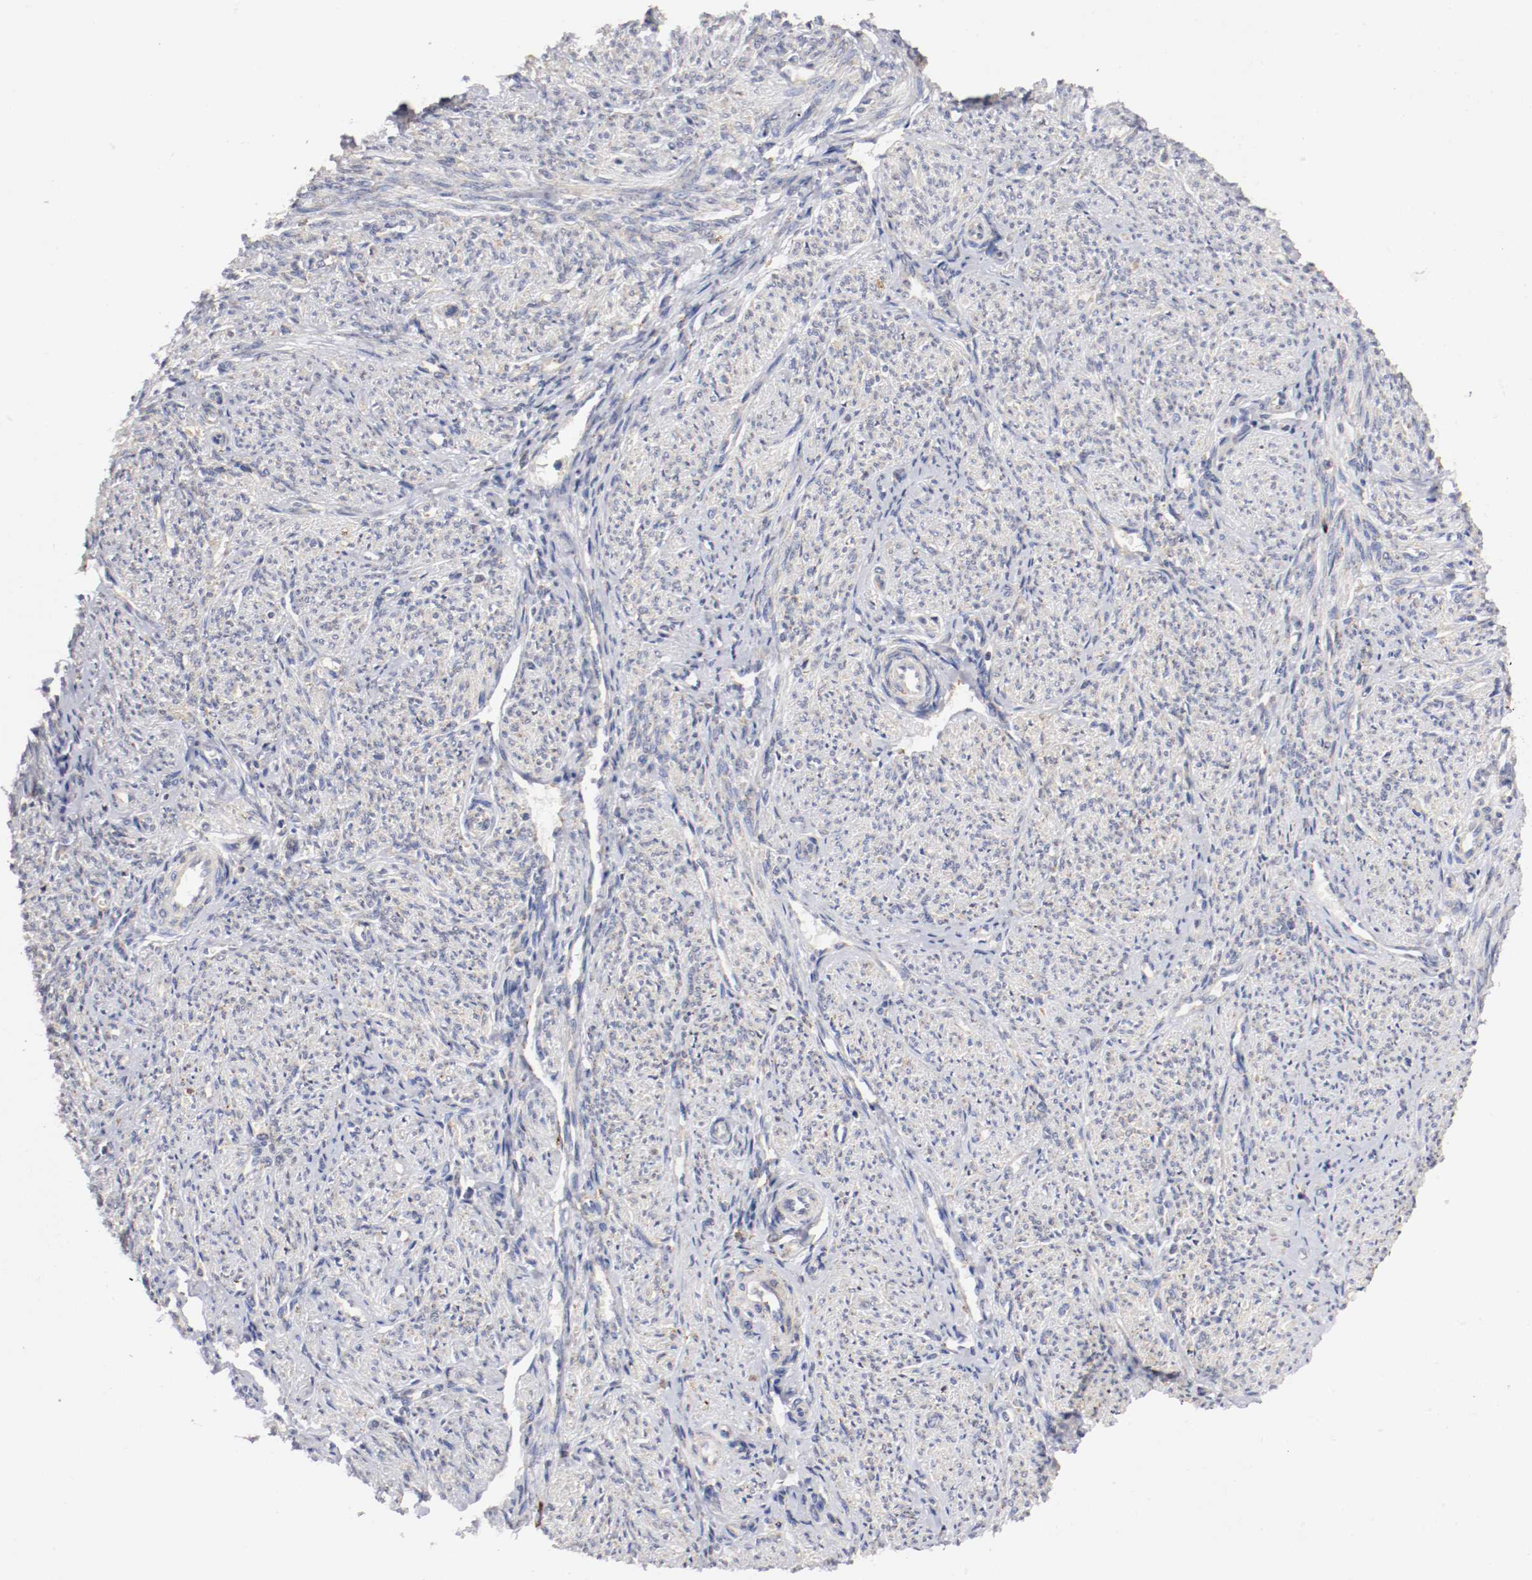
{"staining": {"intensity": "negative", "quantity": "none", "location": "none"}, "tissue": "smooth muscle", "cell_type": "Smooth muscle cells", "image_type": "normal", "snomed": [{"axis": "morphology", "description": "Normal tissue, NOS"}, {"axis": "topography", "description": "Smooth muscle"}], "caption": "The immunohistochemistry histopathology image has no significant staining in smooth muscle cells of smooth muscle. The staining was performed using DAB to visualize the protein expression in brown, while the nuclei were stained in blue with hematoxylin (Magnification: 20x).", "gene": "TRAF2", "patient": {"sex": "female", "age": 65}}